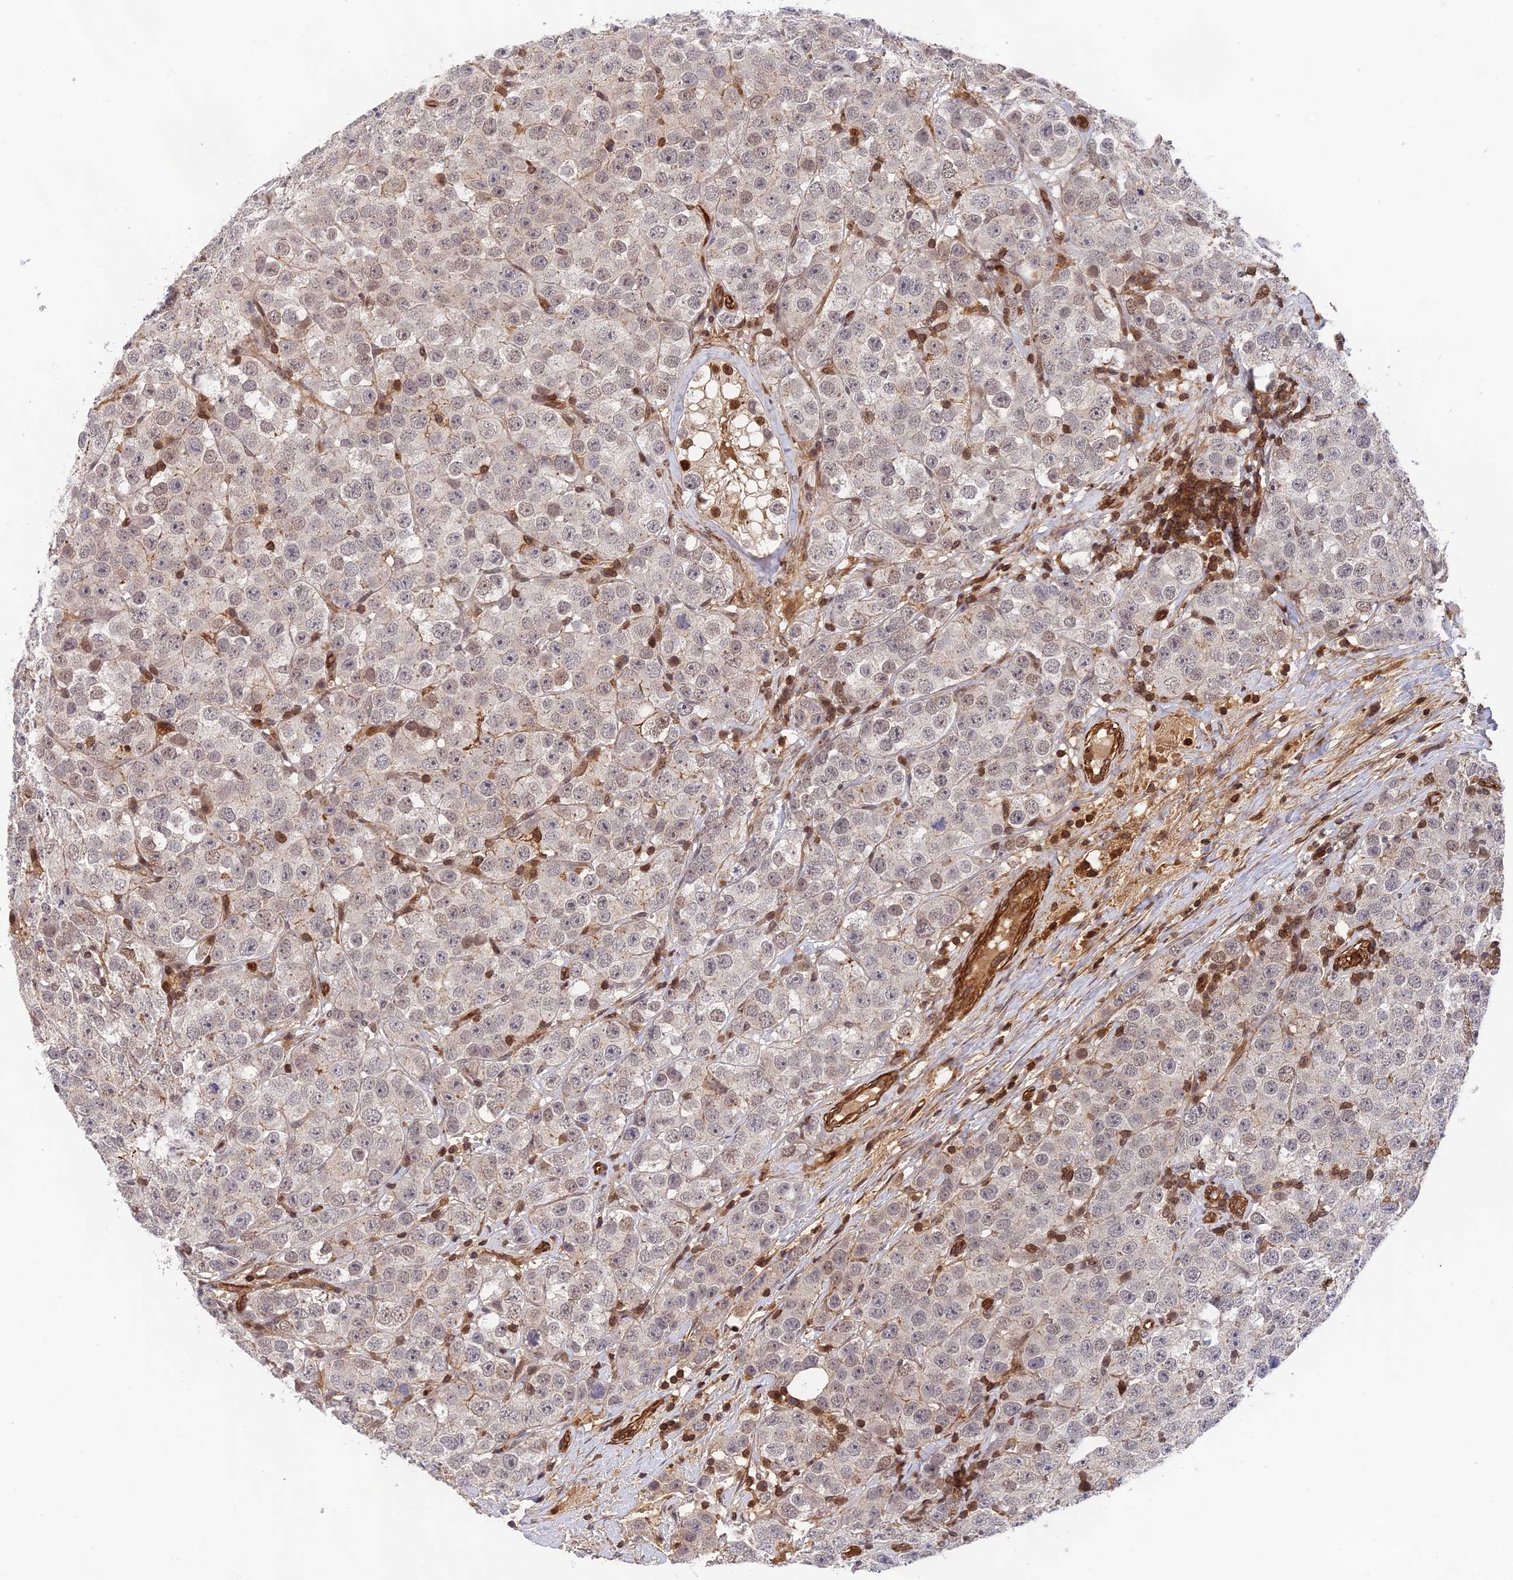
{"staining": {"intensity": "negative", "quantity": "none", "location": "none"}, "tissue": "testis cancer", "cell_type": "Tumor cells", "image_type": "cancer", "snomed": [{"axis": "morphology", "description": "Seminoma, NOS"}, {"axis": "topography", "description": "Testis"}], "caption": "Immunohistochemistry of human seminoma (testis) reveals no staining in tumor cells.", "gene": "OSBPL1A", "patient": {"sex": "male", "age": 28}}